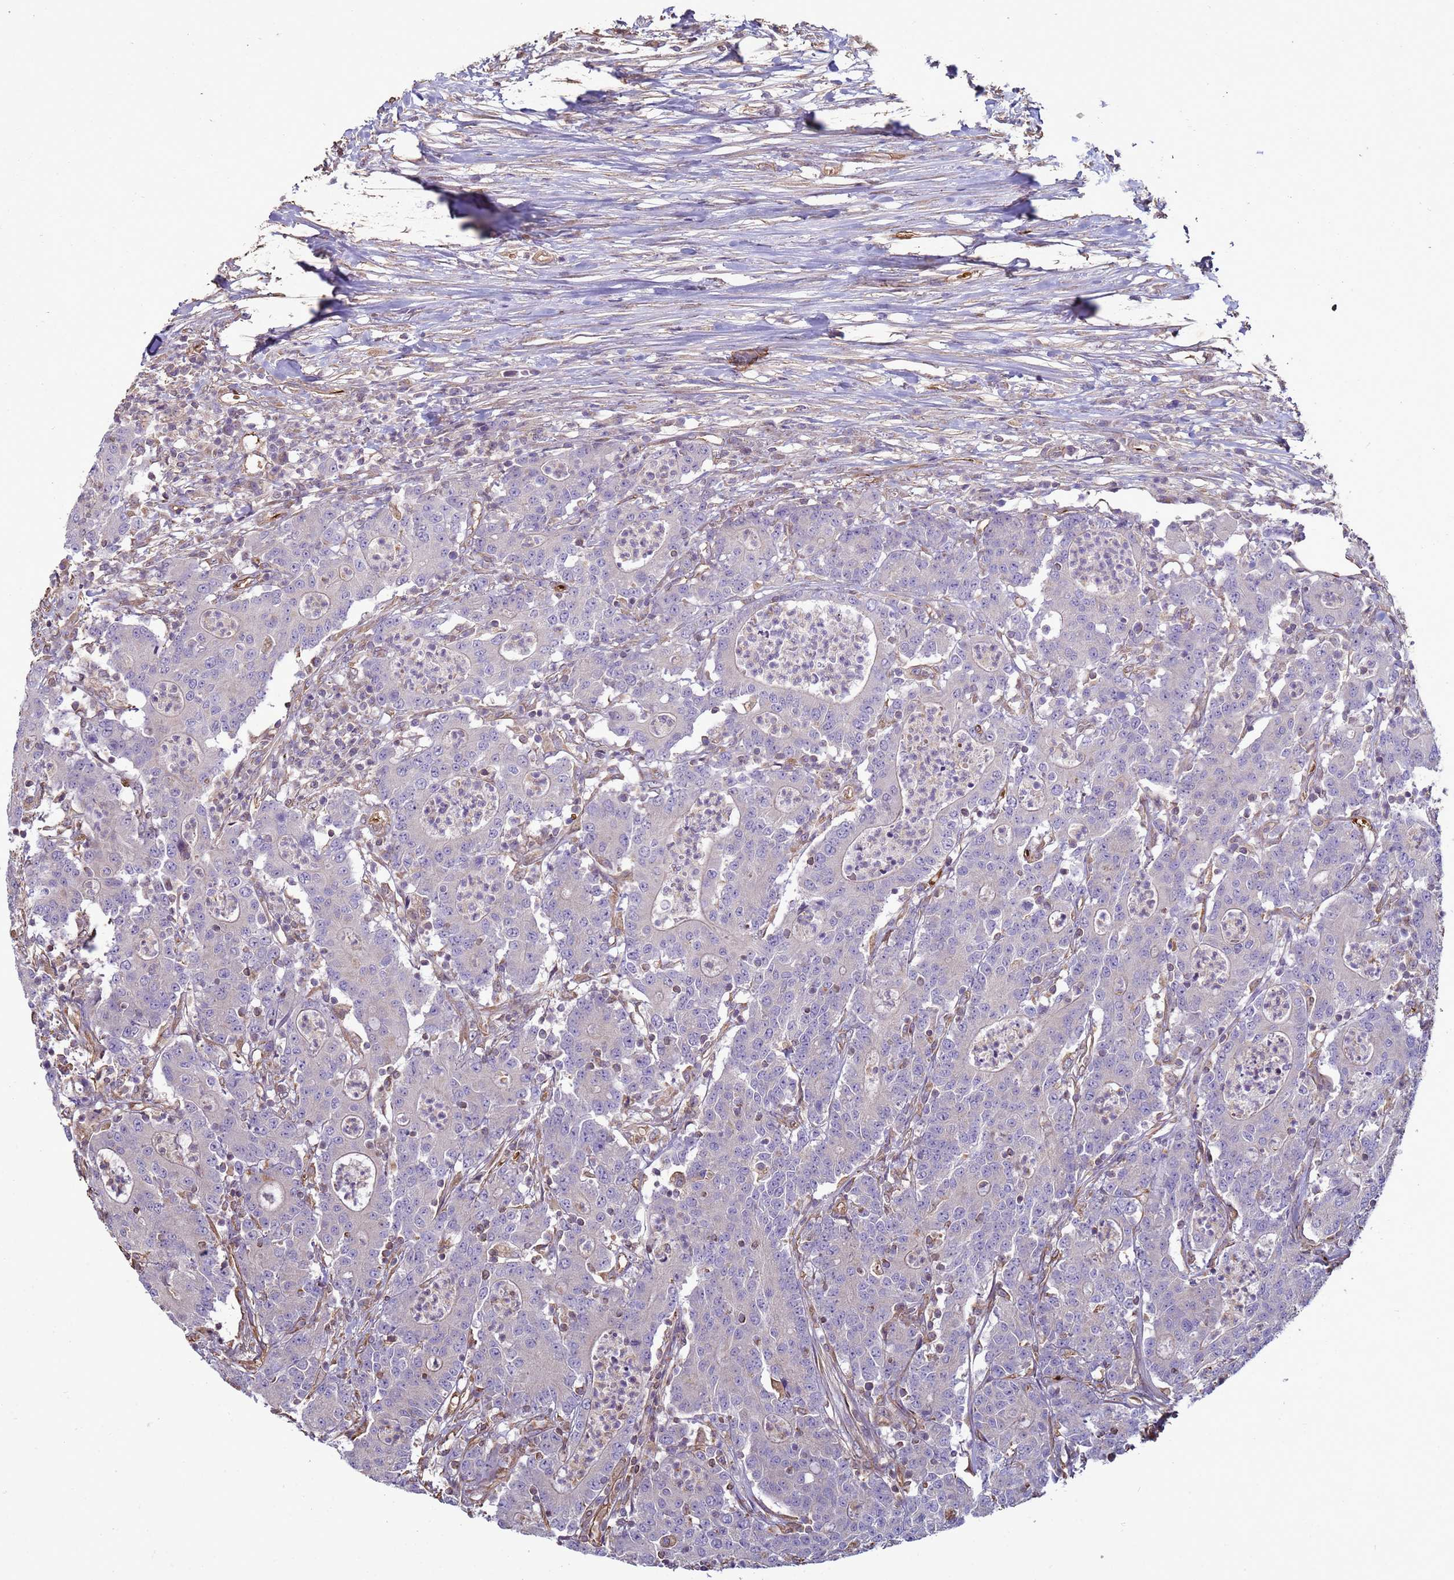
{"staining": {"intensity": "negative", "quantity": "none", "location": "none"}, "tissue": "colorectal cancer", "cell_type": "Tumor cells", "image_type": "cancer", "snomed": [{"axis": "morphology", "description": "Adenocarcinoma, NOS"}, {"axis": "topography", "description": "Colon"}], "caption": "This is an IHC micrograph of human adenocarcinoma (colorectal). There is no expression in tumor cells.", "gene": "SGIP1", "patient": {"sex": "male", "age": 83}}